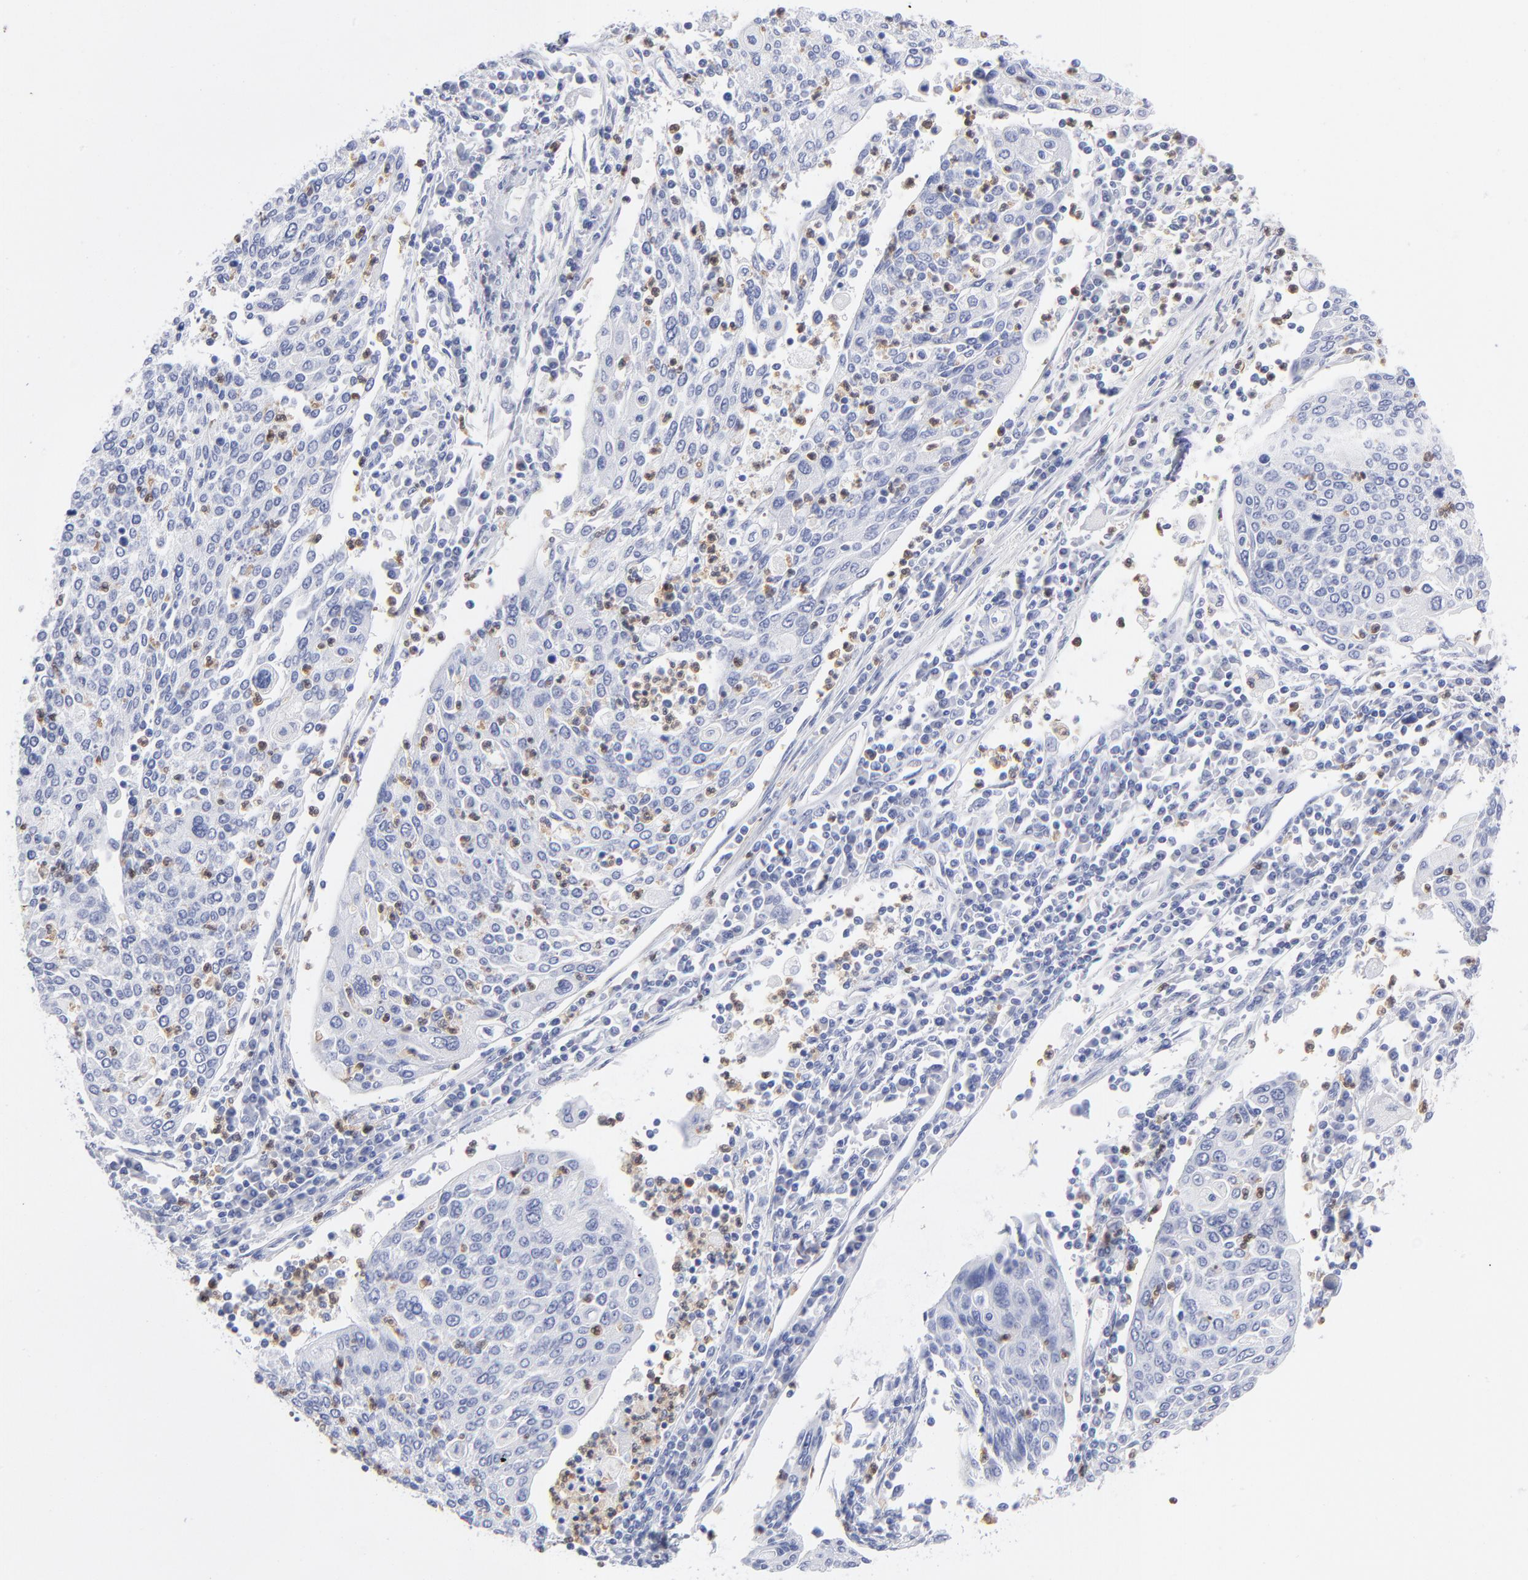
{"staining": {"intensity": "negative", "quantity": "none", "location": "none"}, "tissue": "cervical cancer", "cell_type": "Tumor cells", "image_type": "cancer", "snomed": [{"axis": "morphology", "description": "Squamous cell carcinoma, NOS"}, {"axis": "topography", "description": "Cervix"}], "caption": "Micrograph shows no significant protein expression in tumor cells of squamous cell carcinoma (cervical).", "gene": "ARG1", "patient": {"sex": "female", "age": 40}}